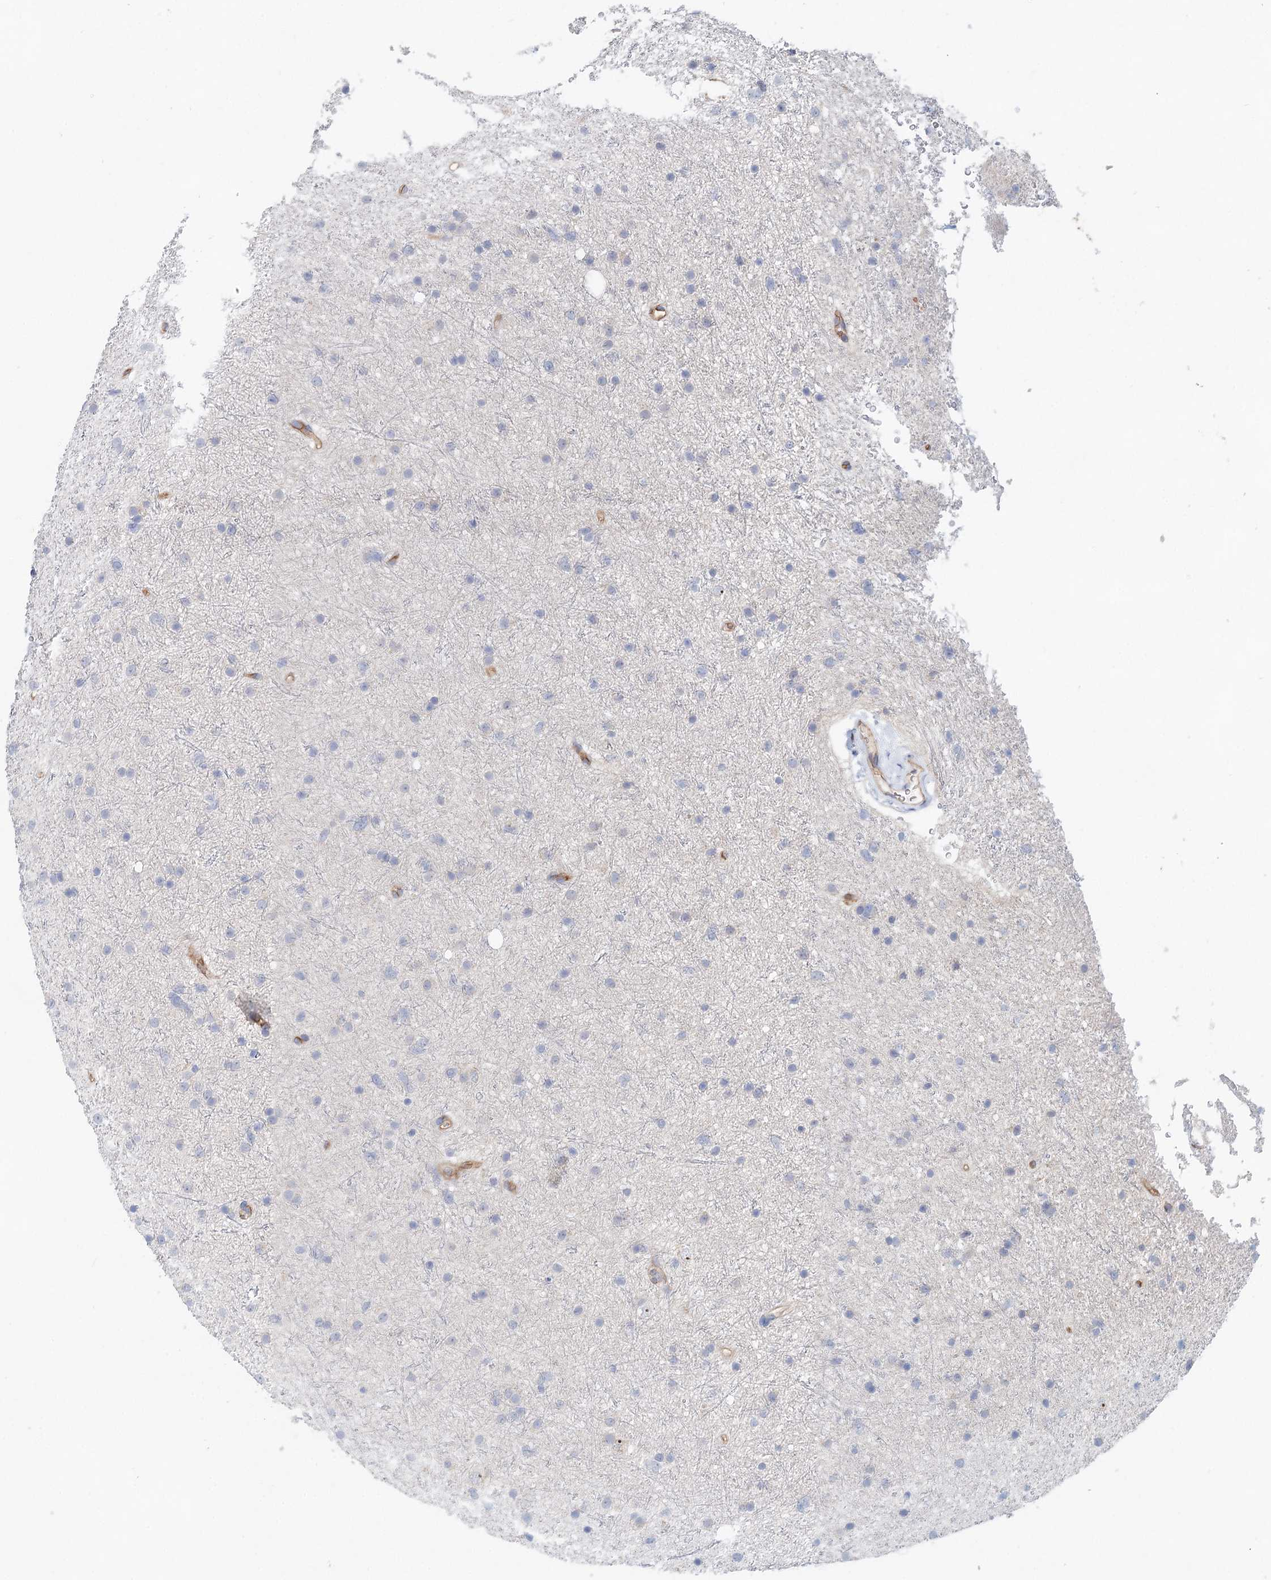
{"staining": {"intensity": "negative", "quantity": "none", "location": "none"}, "tissue": "glioma", "cell_type": "Tumor cells", "image_type": "cancer", "snomed": [{"axis": "morphology", "description": "Glioma, malignant, Low grade"}, {"axis": "topography", "description": "Cerebral cortex"}], "caption": "Malignant glioma (low-grade) stained for a protein using immunohistochemistry (IHC) displays no positivity tumor cells.", "gene": "SLC19A3", "patient": {"sex": "female", "age": 39}}